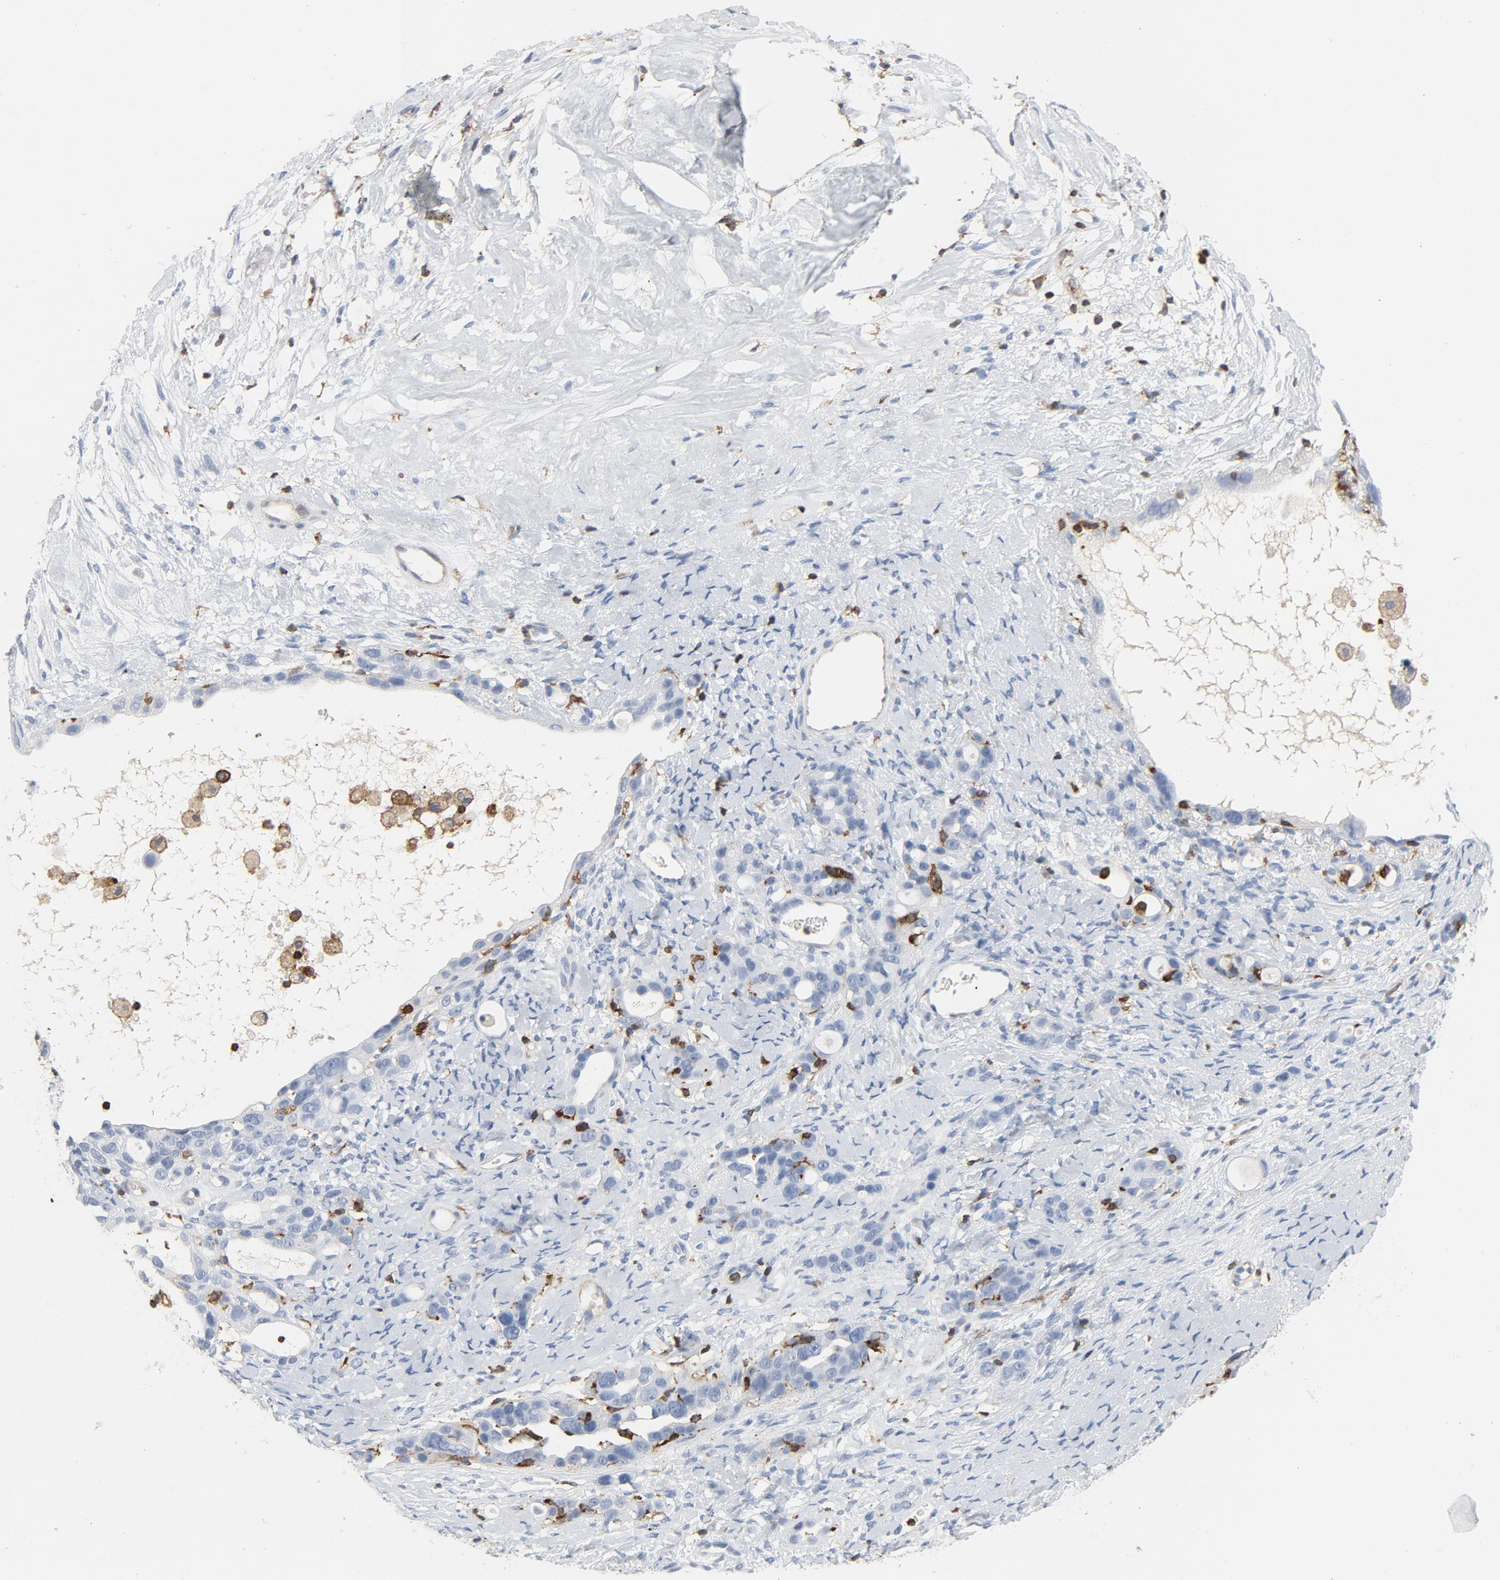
{"staining": {"intensity": "negative", "quantity": "none", "location": "none"}, "tissue": "ovarian cancer", "cell_type": "Tumor cells", "image_type": "cancer", "snomed": [{"axis": "morphology", "description": "Cystadenocarcinoma, serous, NOS"}, {"axis": "topography", "description": "Ovary"}], "caption": "Tumor cells are negative for brown protein staining in serous cystadenocarcinoma (ovarian).", "gene": "LCP2", "patient": {"sex": "female", "age": 66}}